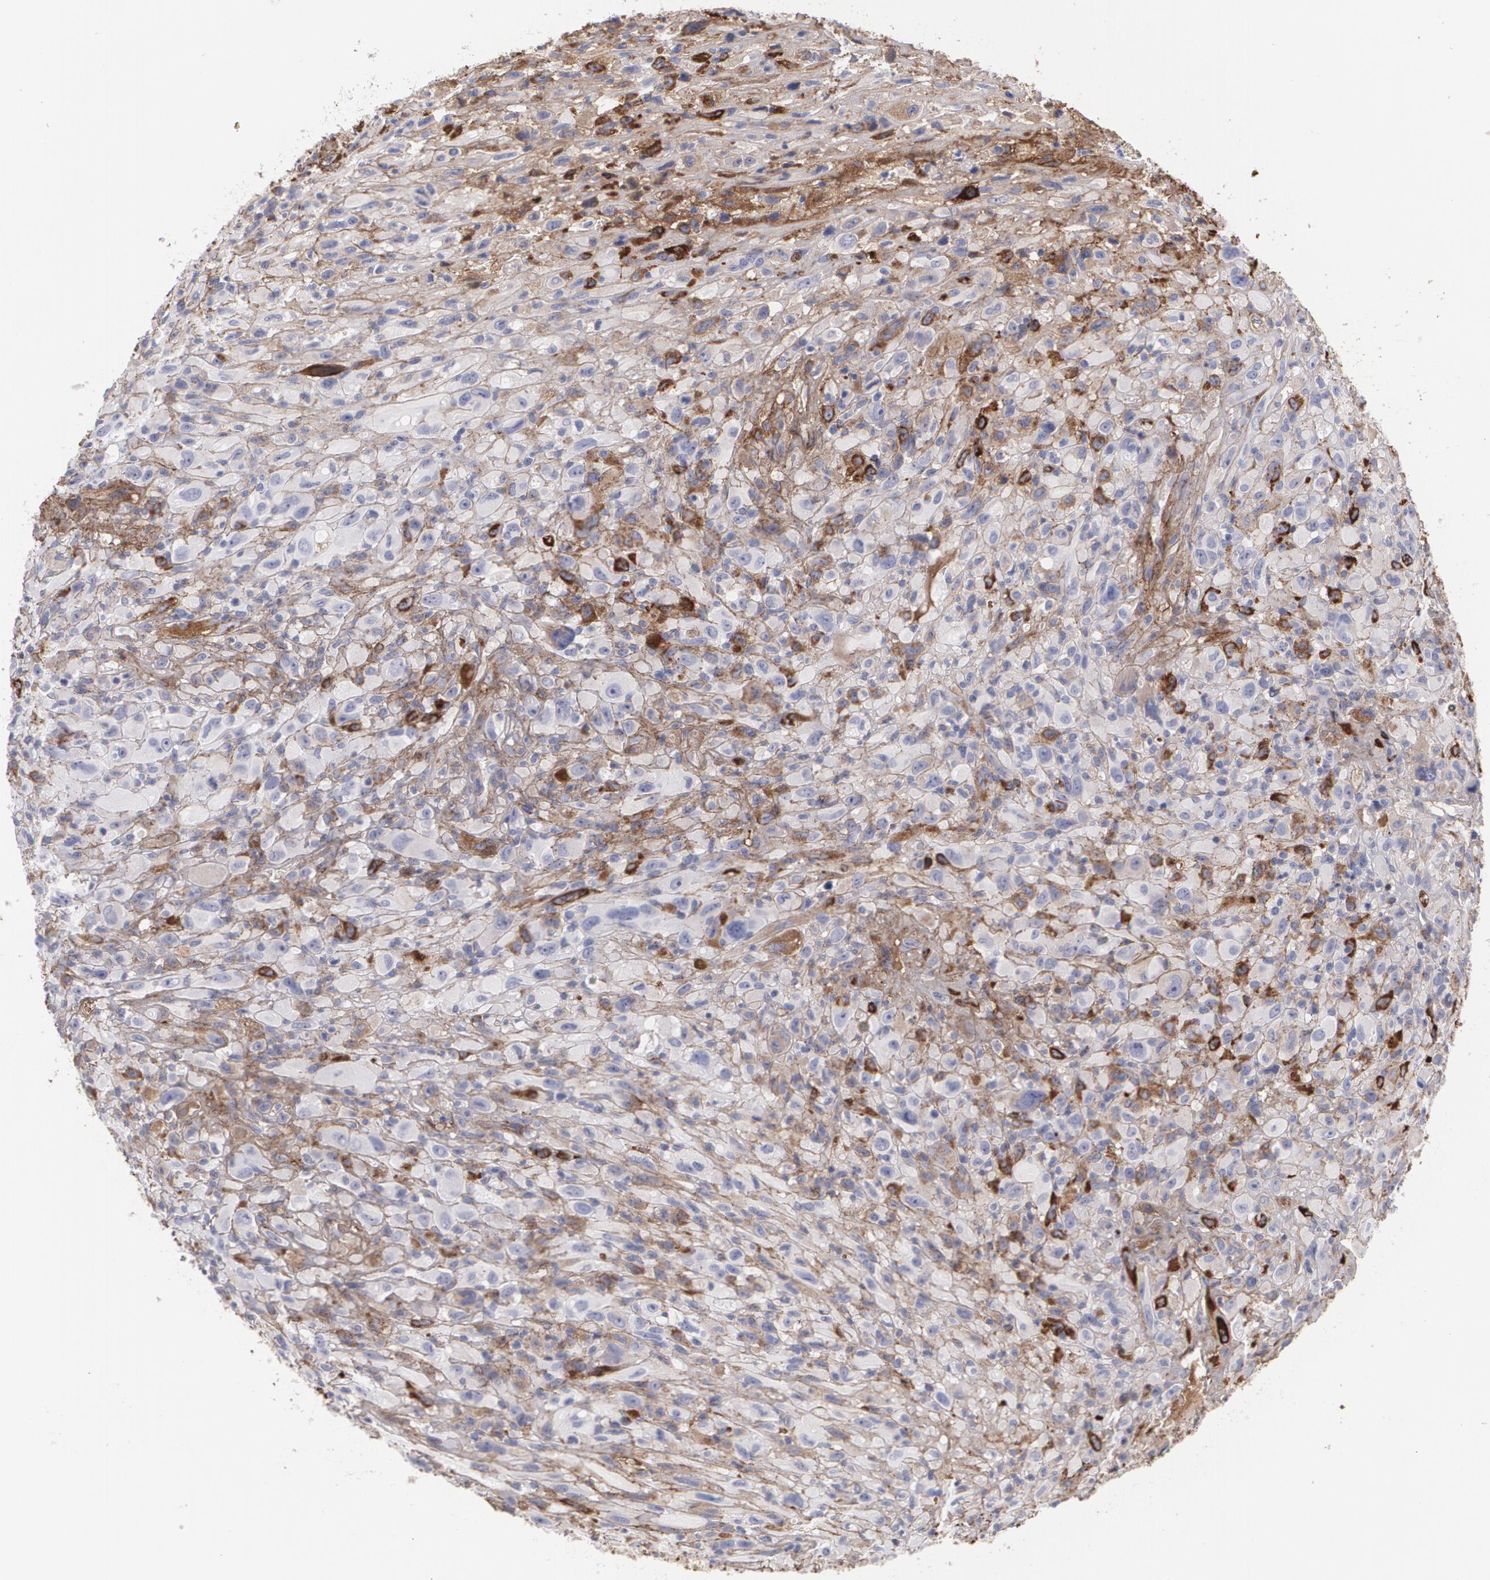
{"staining": {"intensity": "negative", "quantity": "none", "location": "none"}, "tissue": "glioma", "cell_type": "Tumor cells", "image_type": "cancer", "snomed": [{"axis": "morphology", "description": "Glioma, malignant, High grade"}, {"axis": "topography", "description": "Brain"}], "caption": "This micrograph is of malignant glioma (high-grade) stained with immunohistochemistry to label a protein in brown with the nuclei are counter-stained blue. There is no positivity in tumor cells.", "gene": "FBLN1", "patient": {"sex": "male", "age": 48}}